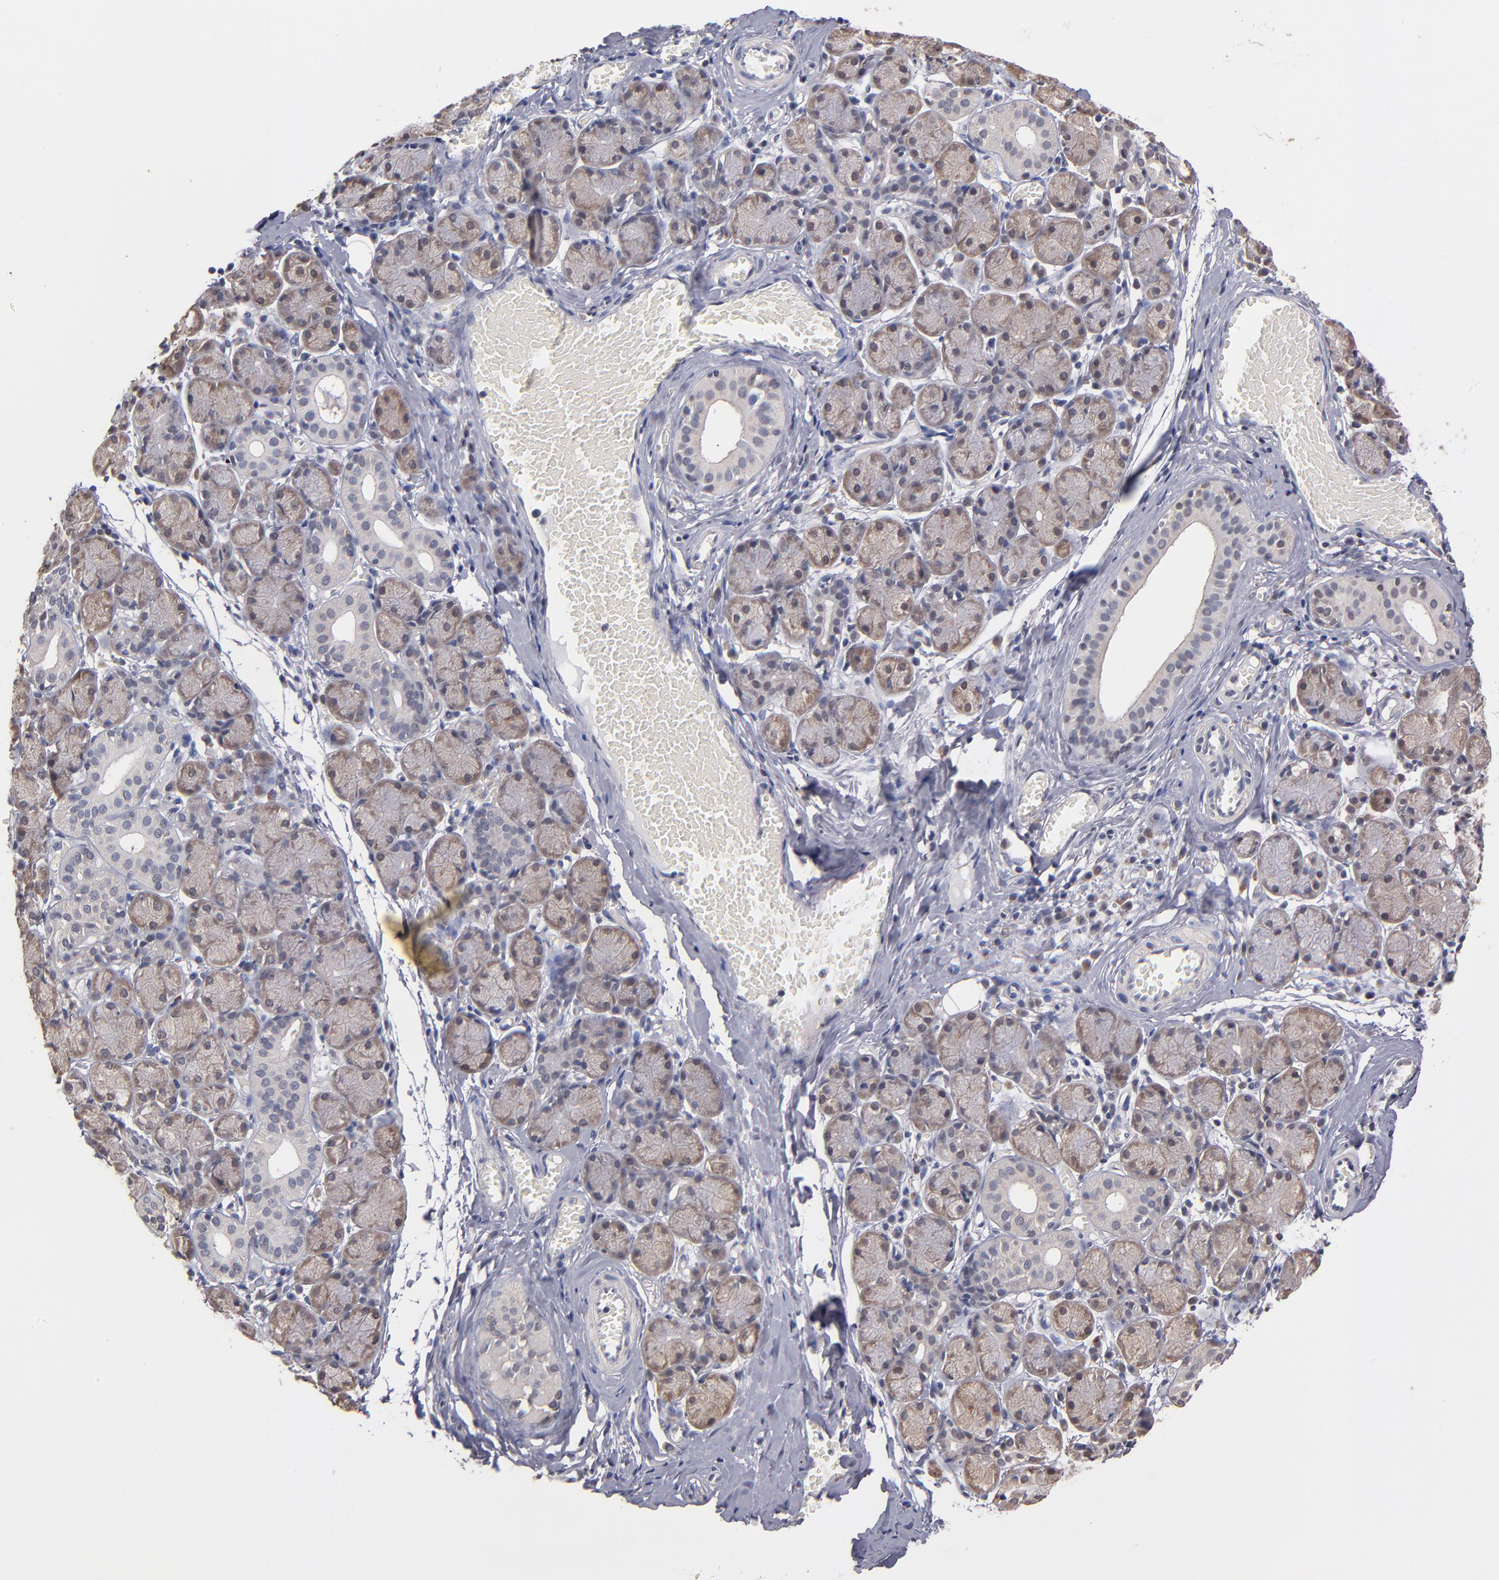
{"staining": {"intensity": "weak", "quantity": ">75%", "location": "cytoplasmic/membranous"}, "tissue": "salivary gland", "cell_type": "Glandular cells", "image_type": "normal", "snomed": [{"axis": "morphology", "description": "Normal tissue, NOS"}, {"axis": "topography", "description": "Salivary gland"}], "caption": "Immunohistochemical staining of unremarkable human salivary gland reveals >75% levels of weak cytoplasmic/membranous protein positivity in approximately >75% of glandular cells.", "gene": "PSMD10", "patient": {"sex": "female", "age": 24}}